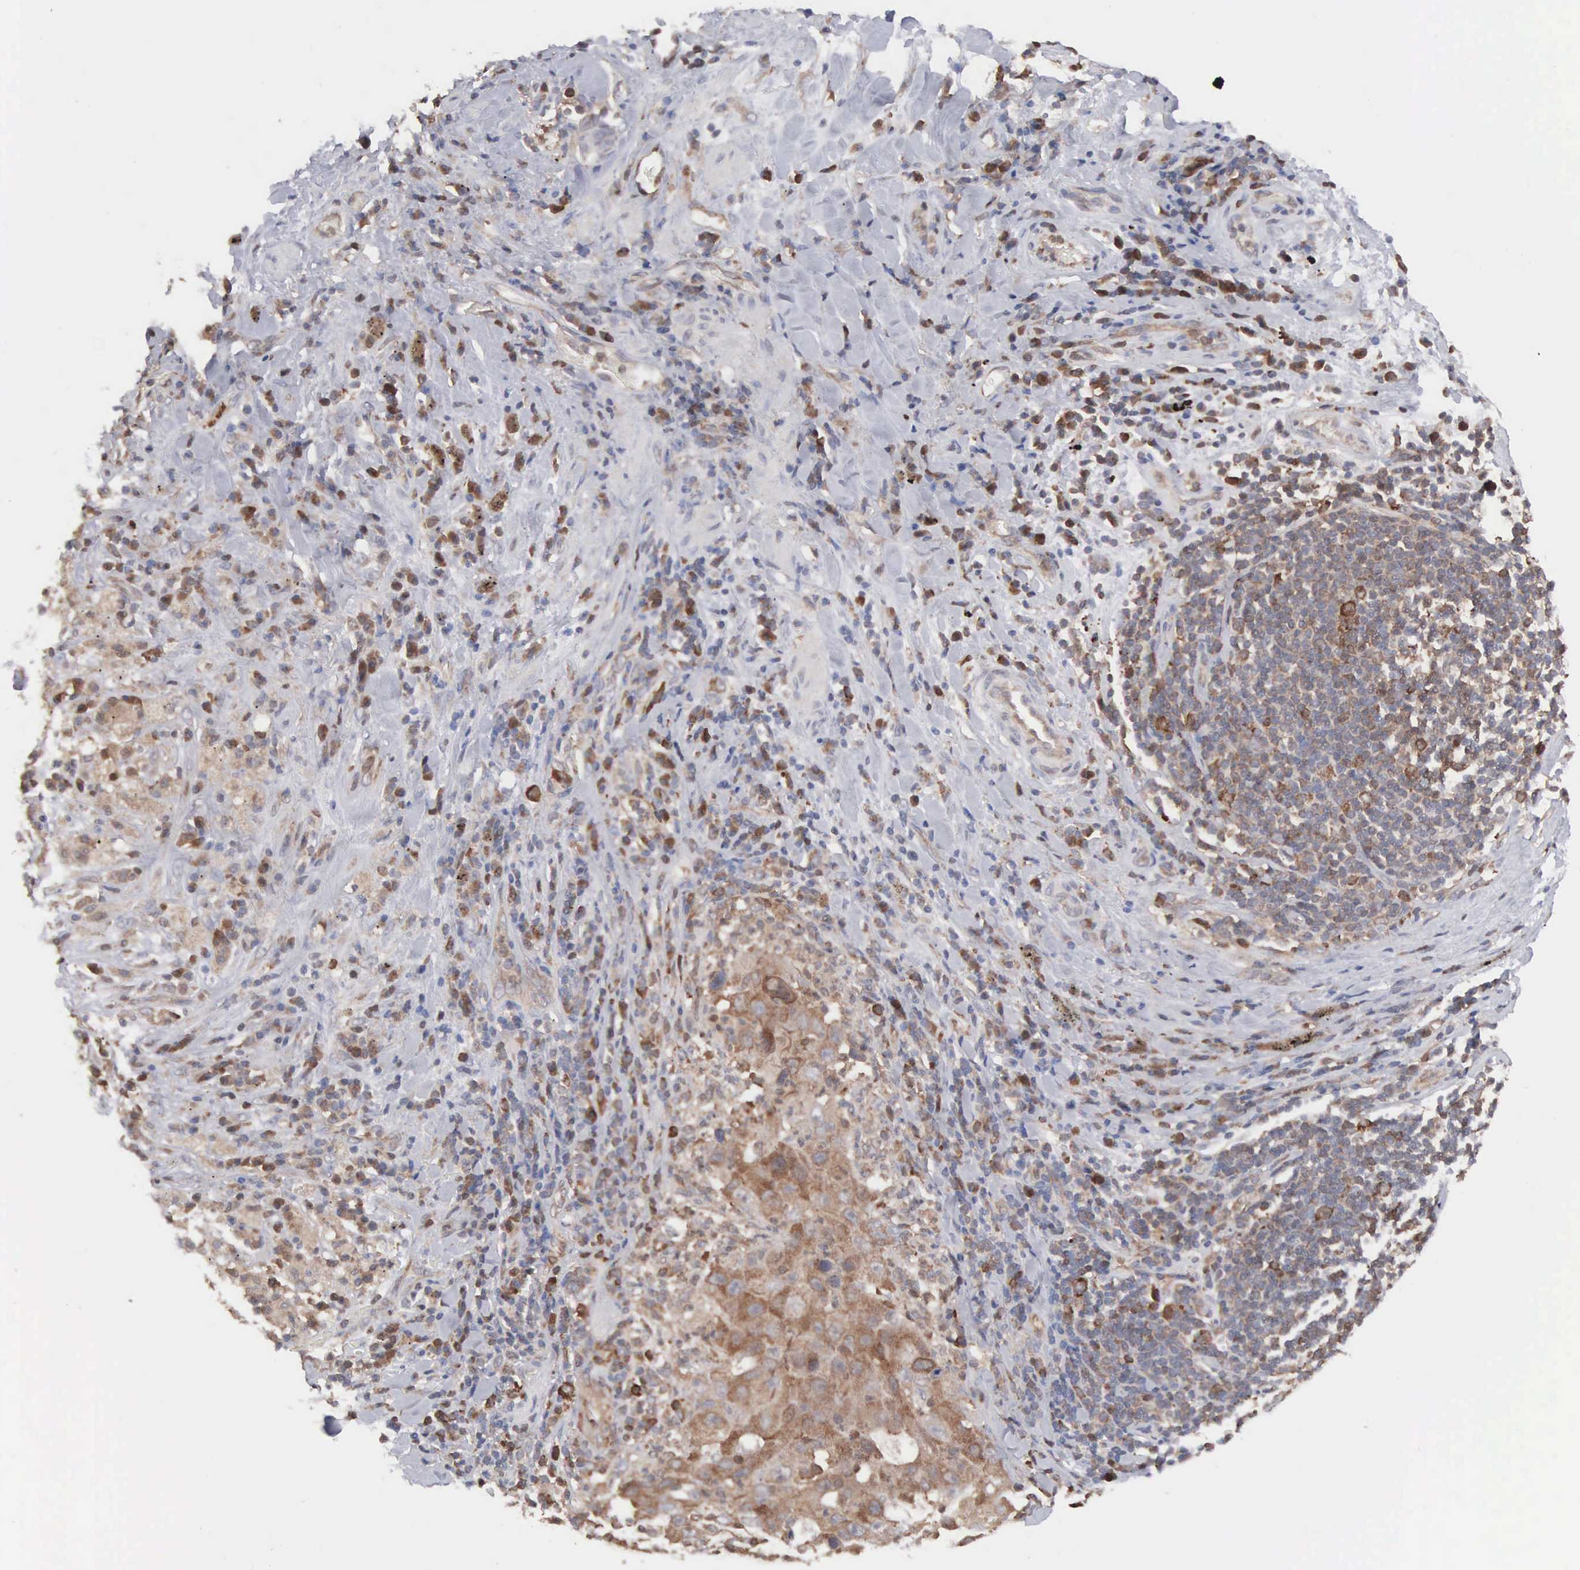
{"staining": {"intensity": "weak", "quantity": "25%-75%", "location": "cytoplasmic/membranous"}, "tissue": "lung cancer", "cell_type": "Tumor cells", "image_type": "cancer", "snomed": [{"axis": "morphology", "description": "Squamous cell carcinoma, NOS"}, {"axis": "topography", "description": "Lung"}], "caption": "Lung cancer (squamous cell carcinoma) stained with IHC exhibits weak cytoplasmic/membranous expression in approximately 25%-75% of tumor cells.", "gene": "MTHFD1", "patient": {"sex": "male", "age": 64}}